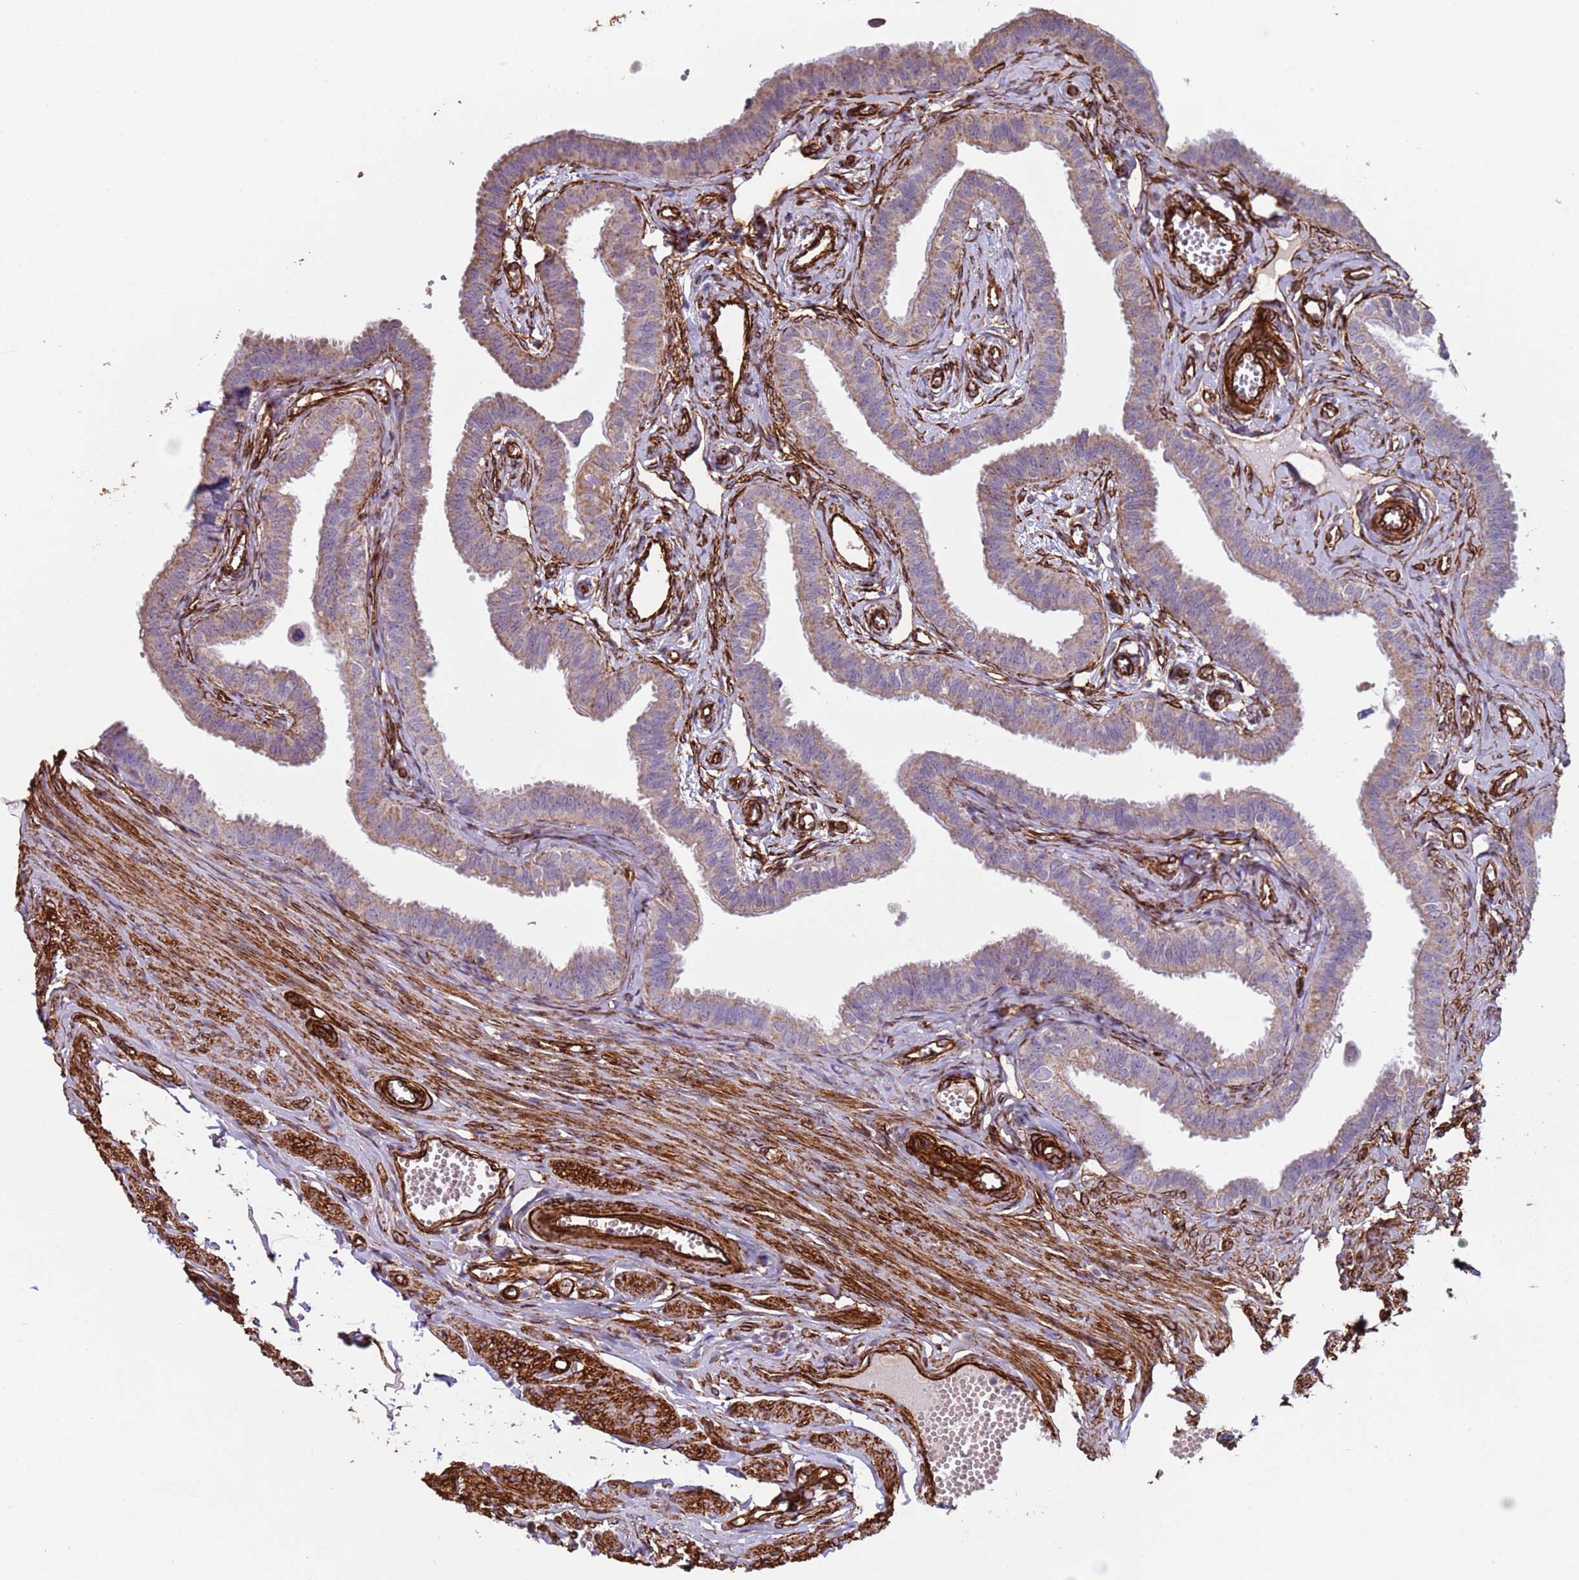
{"staining": {"intensity": "moderate", "quantity": ">75%", "location": "cytoplasmic/membranous"}, "tissue": "fallopian tube", "cell_type": "Glandular cells", "image_type": "normal", "snomed": [{"axis": "morphology", "description": "Normal tissue, NOS"}, {"axis": "morphology", "description": "Carcinoma, NOS"}, {"axis": "topography", "description": "Fallopian tube"}, {"axis": "topography", "description": "Ovary"}], "caption": "This is a micrograph of immunohistochemistry staining of benign fallopian tube, which shows moderate positivity in the cytoplasmic/membranous of glandular cells.", "gene": "GASK1A", "patient": {"sex": "female", "age": 59}}